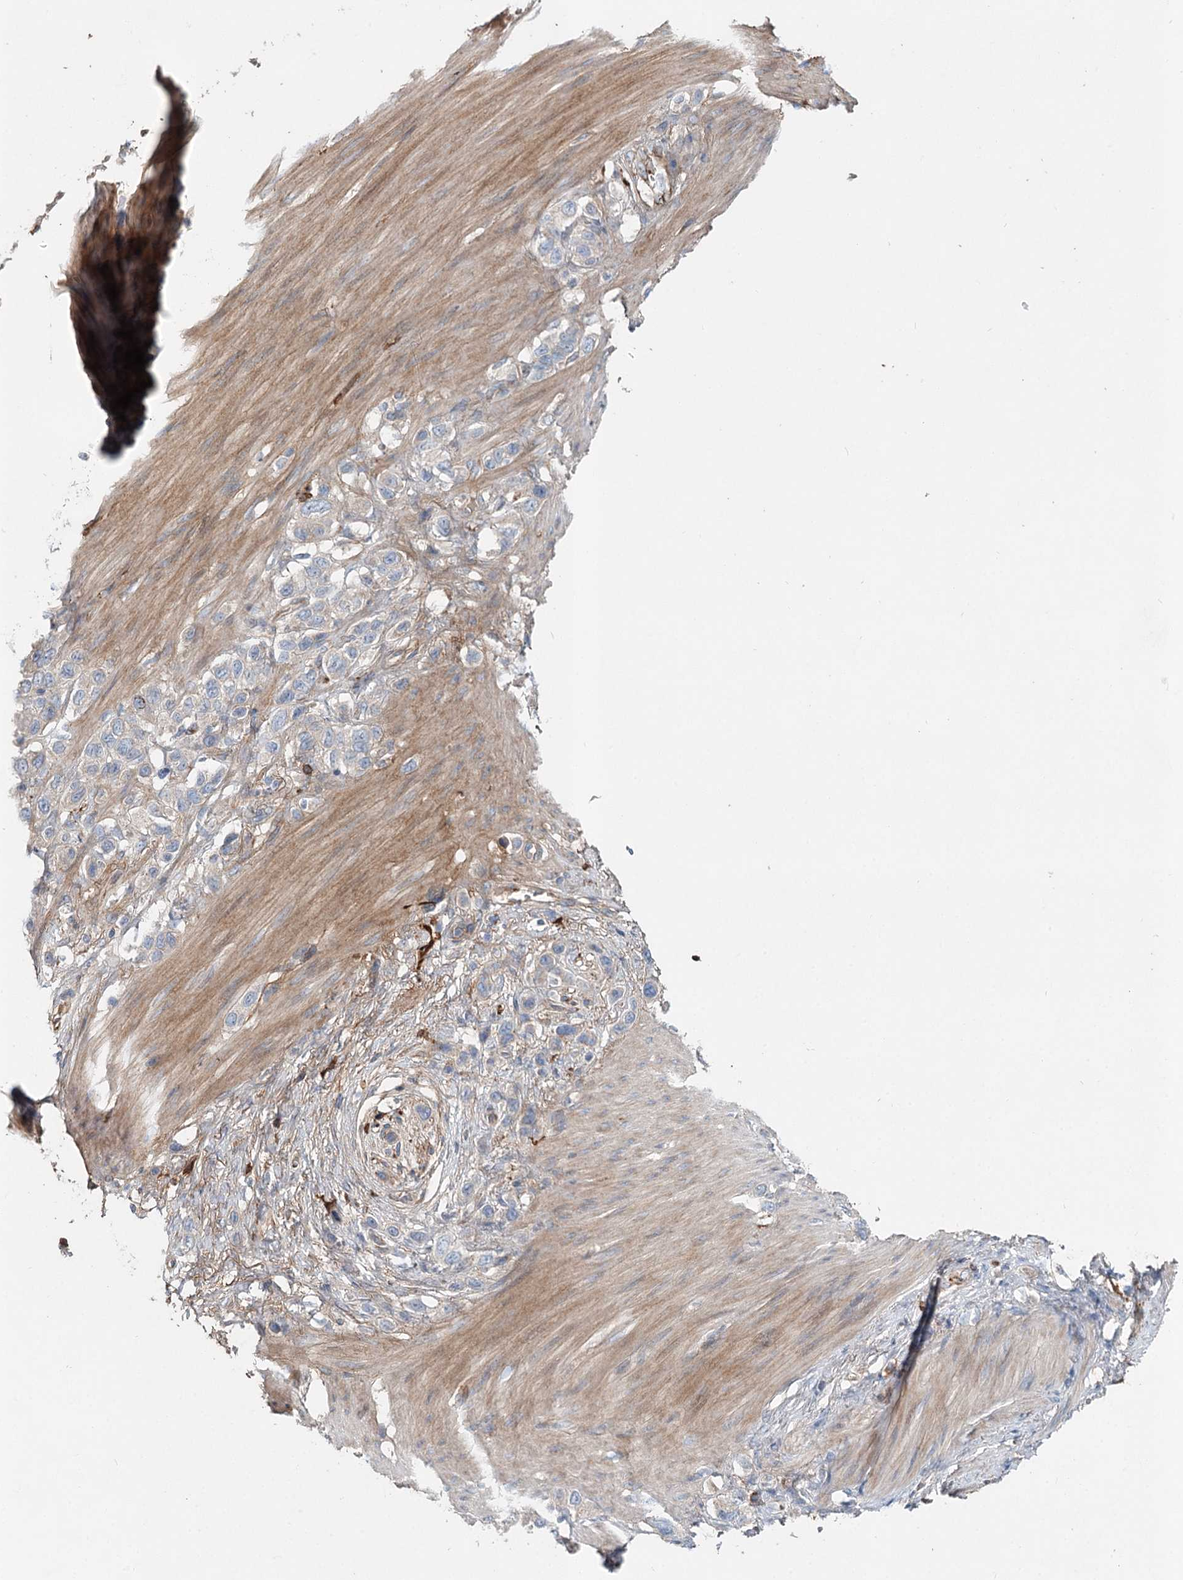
{"staining": {"intensity": "negative", "quantity": "none", "location": "none"}, "tissue": "stomach cancer", "cell_type": "Tumor cells", "image_type": "cancer", "snomed": [{"axis": "morphology", "description": "Adenocarcinoma, NOS"}, {"axis": "morphology", "description": "Adenocarcinoma, High grade"}, {"axis": "topography", "description": "Stomach, upper"}, {"axis": "topography", "description": "Stomach, lower"}], "caption": "Histopathology image shows no significant protein positivity in tumor cells of adenocarcinoma (stomach).", "gene": "ALKBH8", "patient": {"sex": "female", "age": 65}}